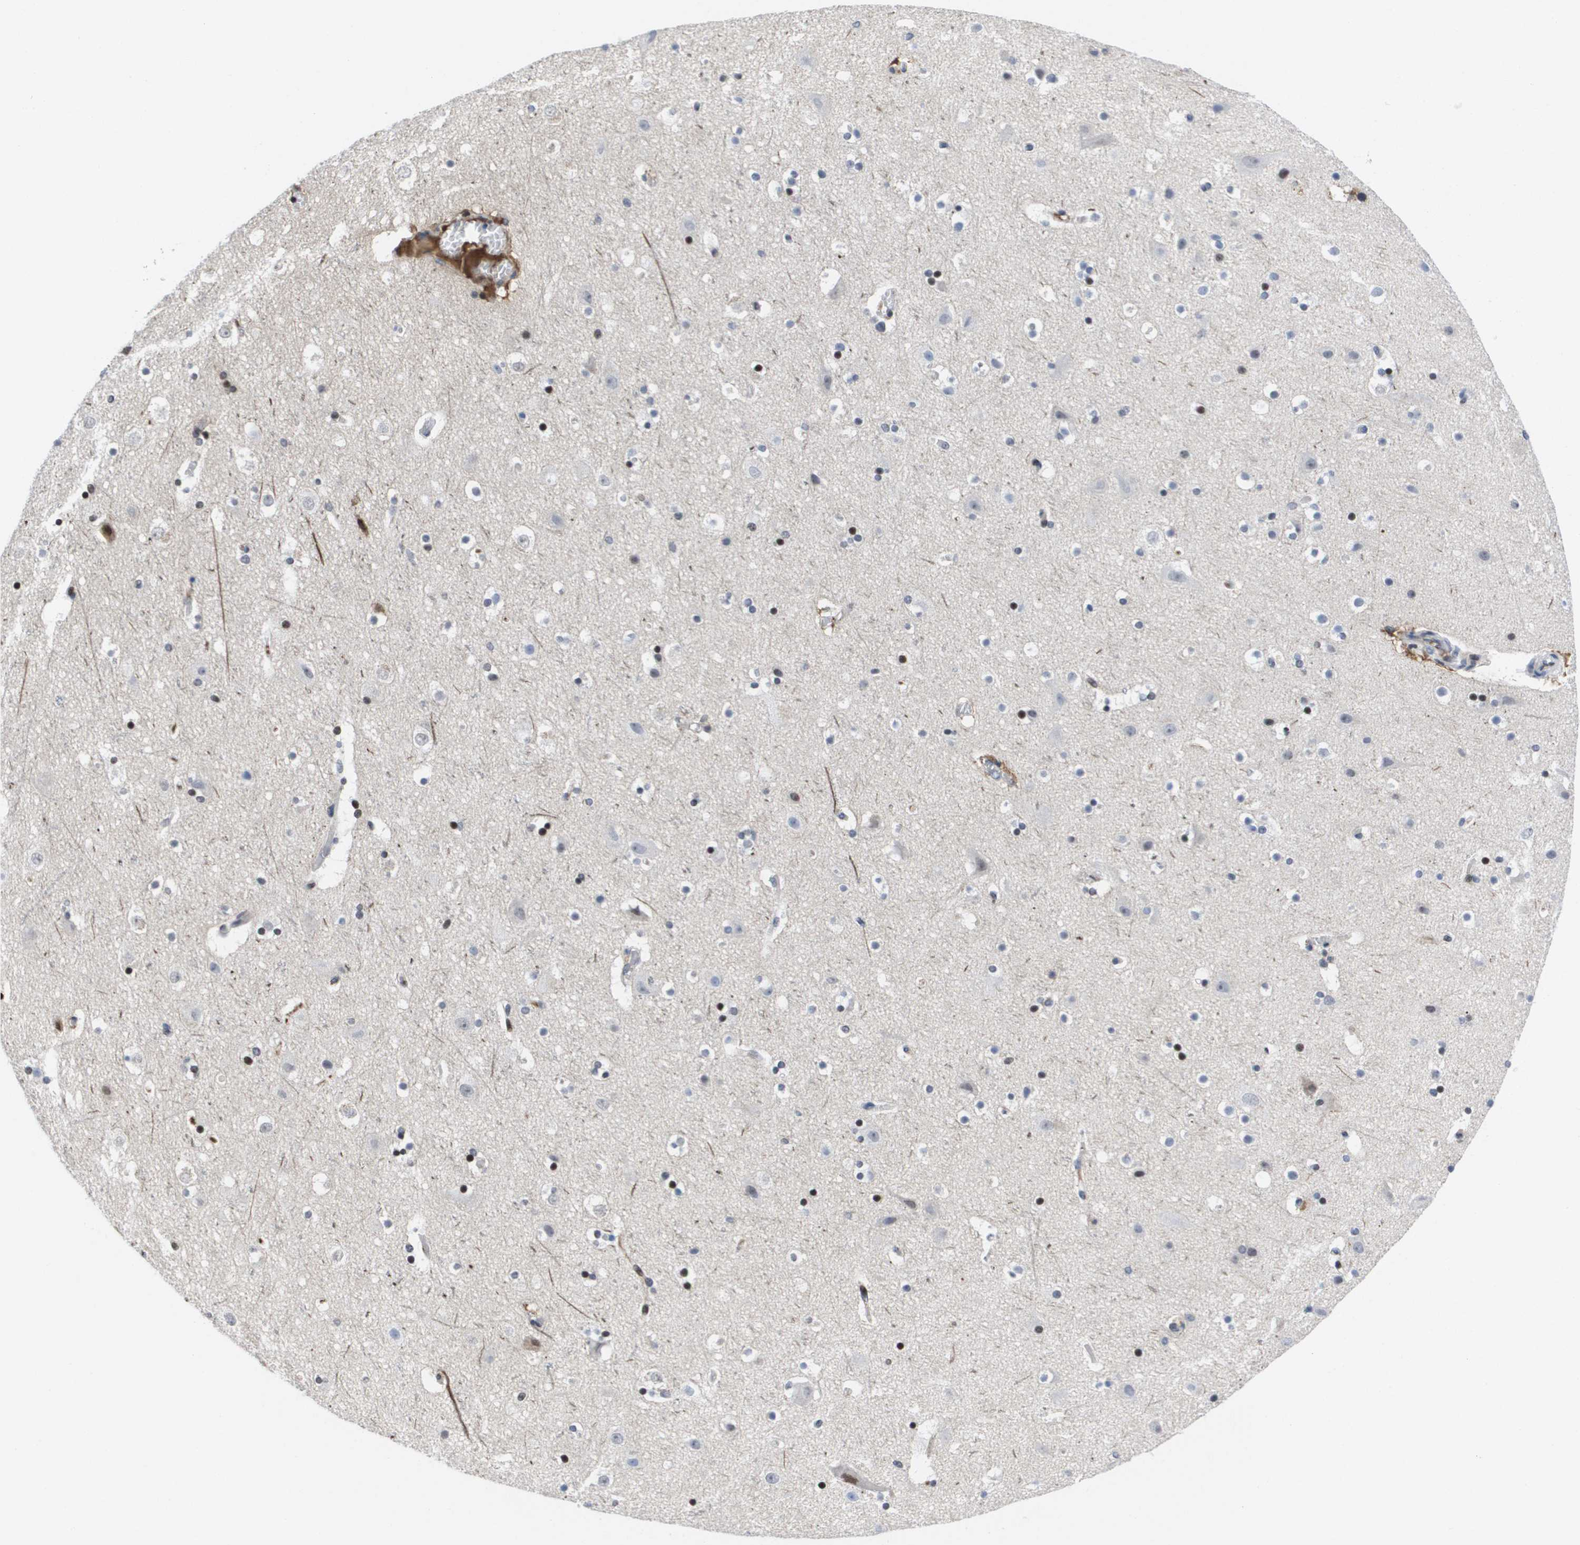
{"staining": {"intensity": "negative", "quantity": "none", "location": "none"}, "tissue": "cerebral cortex", "cell_type": "Endothelial cells", "image_type": "normal", "snomed": [{"axis": "morphology", "description": "Normal tissue, NOS"}, {"axis": "topography", "description": "Cerebral cortex"}], "caption": "Immunohistochemistry of unremarkable cerebral cortex demonstrates no staining in endothelial cells.", "gene": "SERPINC1", "patient": {"sex": "male", "age": 45}}